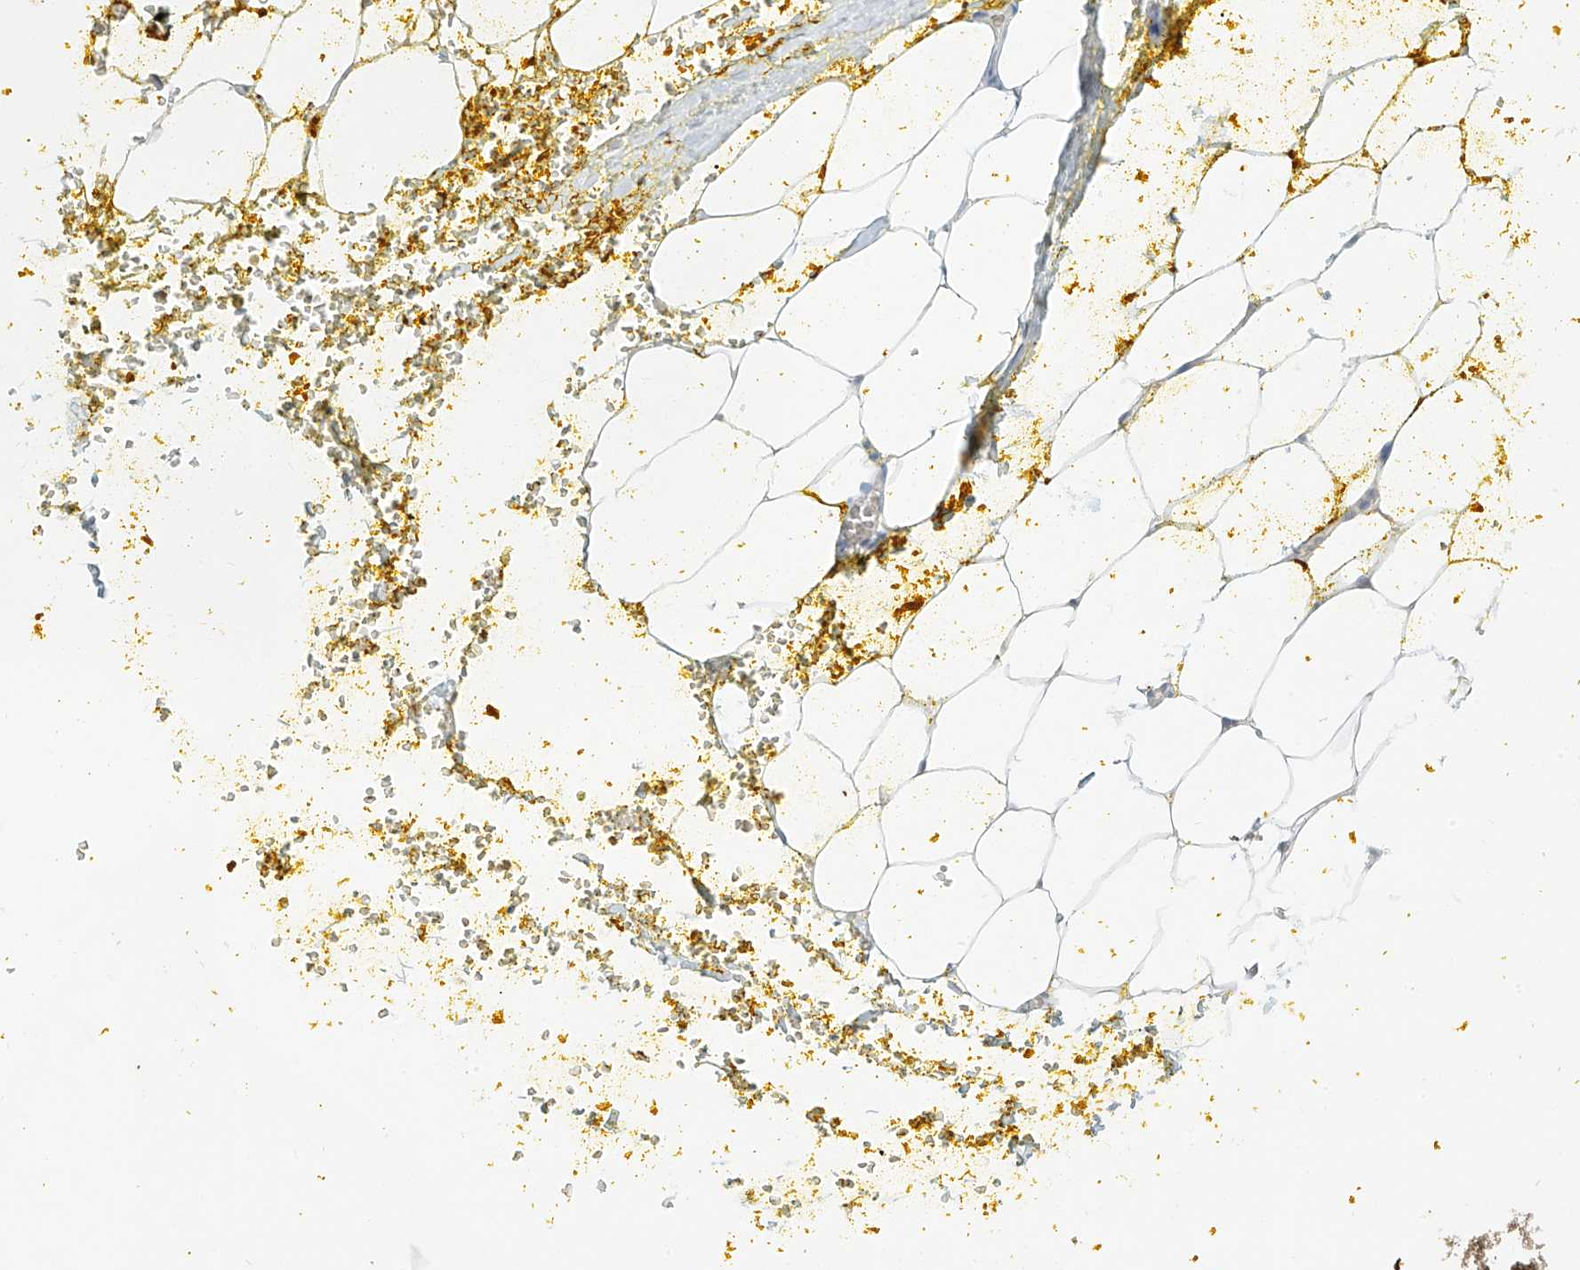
{"staining": {"intensity": "negative", "quantity": "none", "location": "none"}, "tissue": "adipose tissue", "cell_type": "Adipocytes", "image_type": "normal", "snomed": [{"axis": "morphology", "description": "Normal tissue, NOS"}, {"axis": "morphology", "description": "Adenocarcinoma, Low grade"}, {"axis": "topography", "description": "Prostate"}, {"axis": "topography", "description": "Peripheral nerve tissue"}], "caption": "Adipose tissue was stained to show a protein in brown. There is no significant expression in adipocytes. The staining is performed using DAB (3,3'-diaminobenzidine) brown chromogen with nuclei counter-stained in using hematoxylin.", "gene": "C2orf42", "patient": {"sex": "male", "age": 63}}